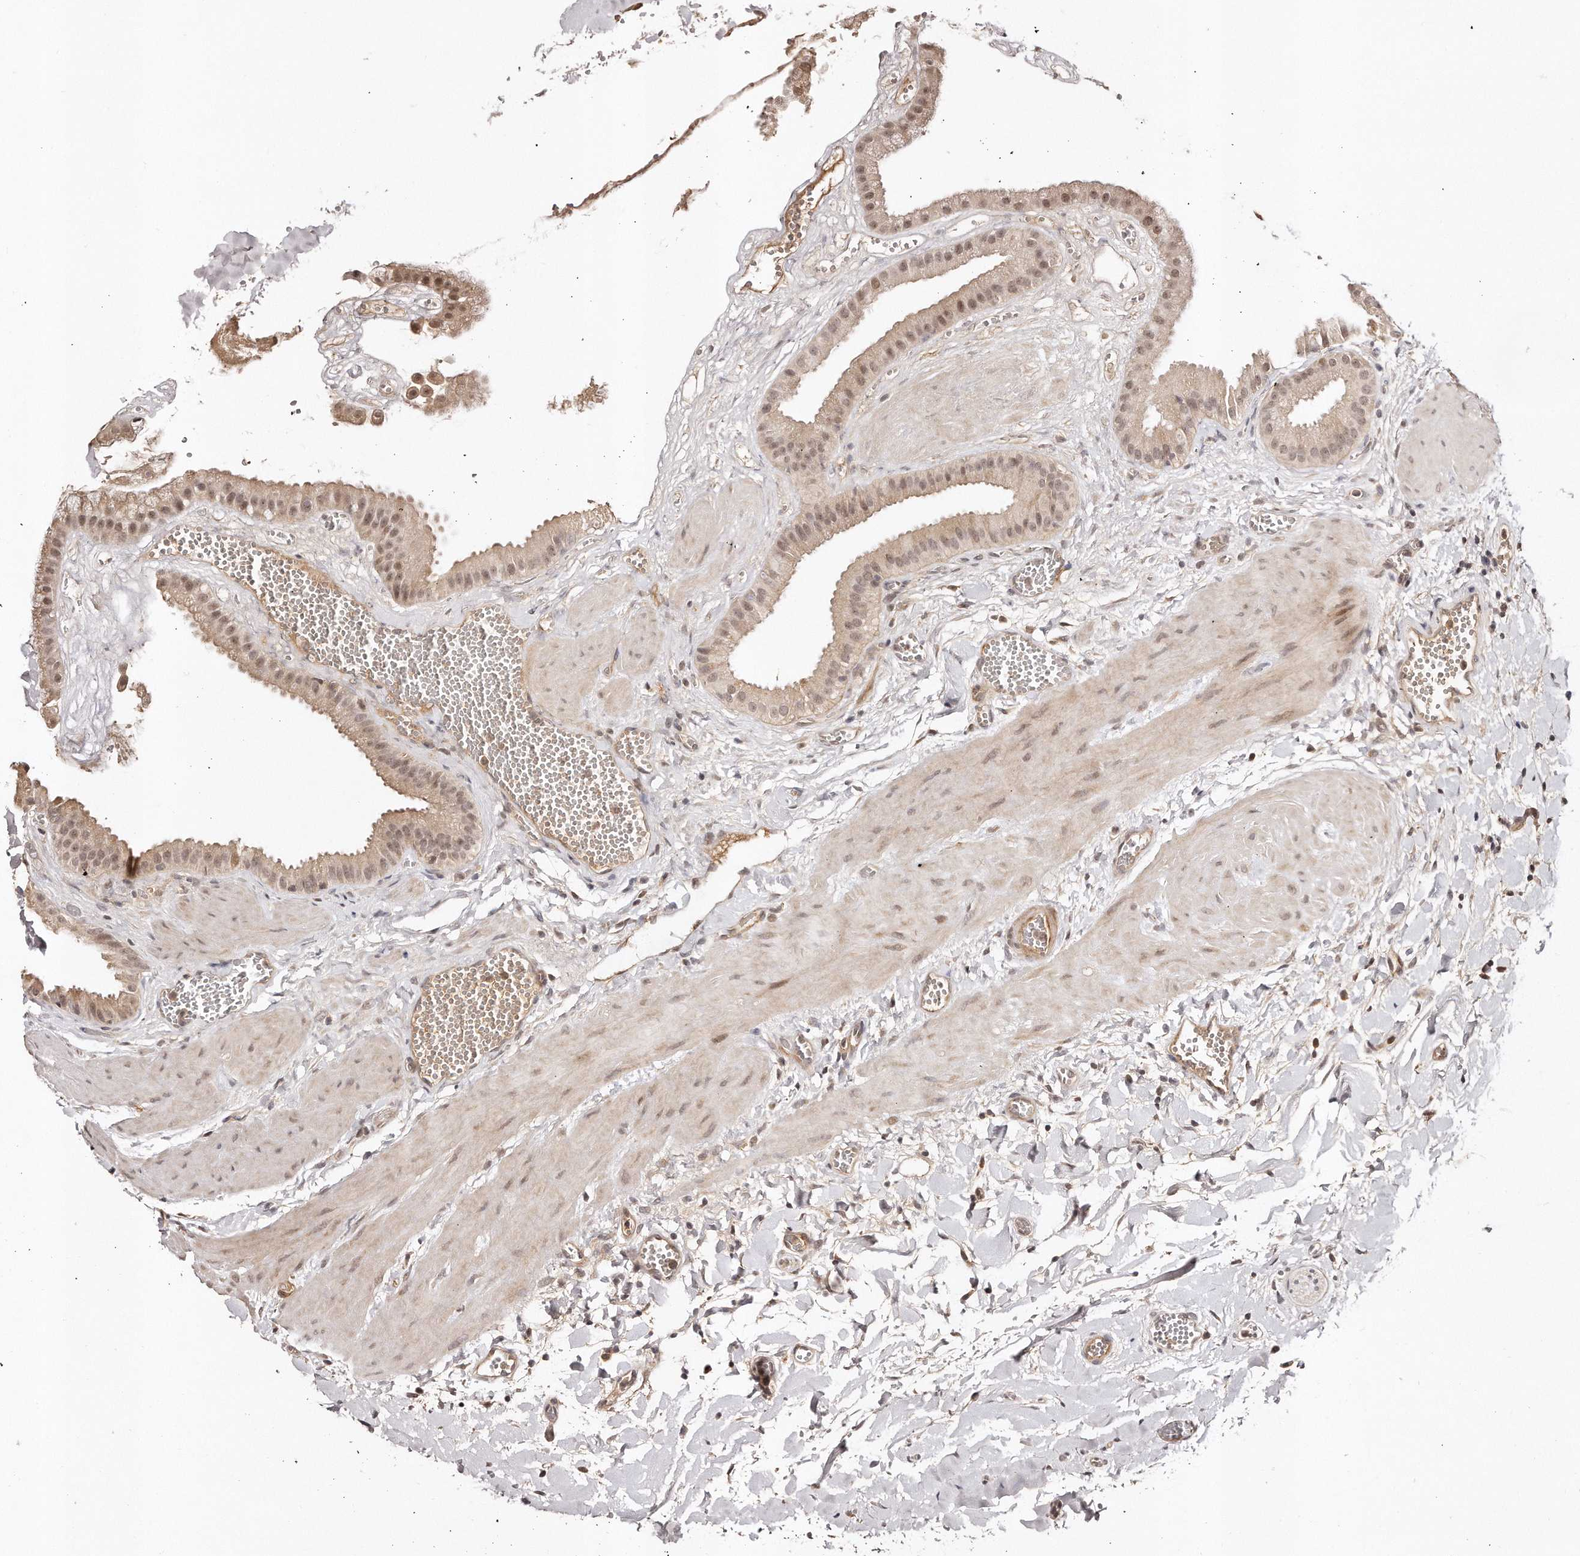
{"staining": {"intensity": "weak", "quantity": ">75%", "location": "cytoplasmic/membranous,nuclear"}, "tissue": "gallbladder", "cell_type": "Glandular cells", "image_type": "normal", "snomed": [{"axis": "morphology", "description": "Normal tissue, NOS"}, {"axis": "topography", "description": "Gallbladder"}], "caption": "Immunohistochemistry (IHC) of unremarkable gallbladder demonstrates low levels of weak cytoplasmic/membranous,nuclear staining in approximately >75% of glandular cells.", "gene": "SOX4", "patient": {"sex": "male", "age": 55}}